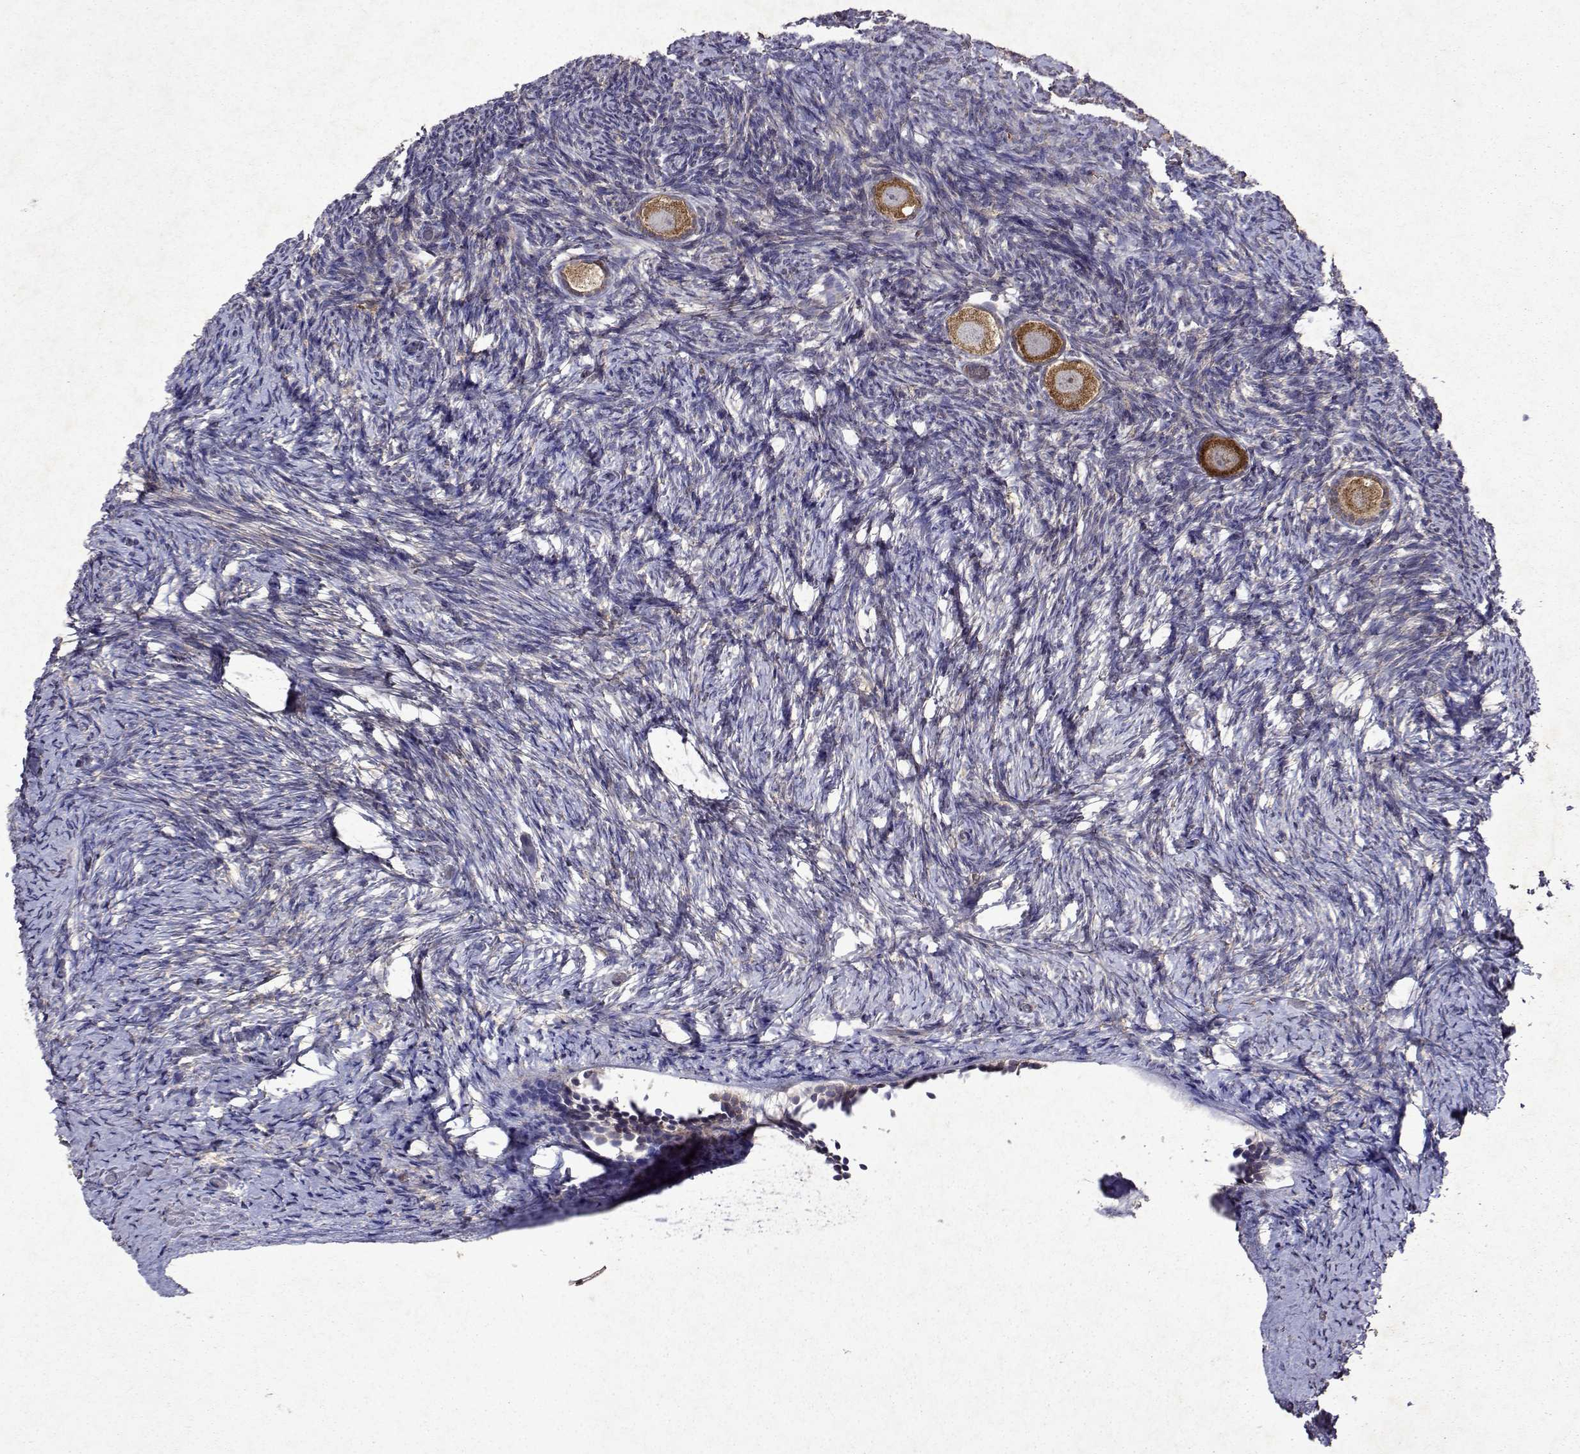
{"staining": {"intensity": "moderate", "quantity": ">75%", "location": "cytoplasmic/membranous"}, "tissue": "ovary", "cell_type": "Follicle cells", "image_type": "normal", "snomed": [{"axis": "morphology", "description": "Normal tissue, NOS"}, {"axis": "topography", "description": "Ovary"}], "caption": "High-magnification brightfield microscopy of unremarkable ovary stained with DAB (3,3'-diaminobenzidine) (brown) and counterstained with hematoxylin (blue). follicle cells exhibit moderate cytoplasmic/membranous expression is appreciated in about>75% of cells. The staining is performed using DAB brown chromogen to label protein expression. The nuclei are counter-stained blue using hematoxylin.", "gene": "TARBP2", "patient": {"sex": "female", "age": 34}}